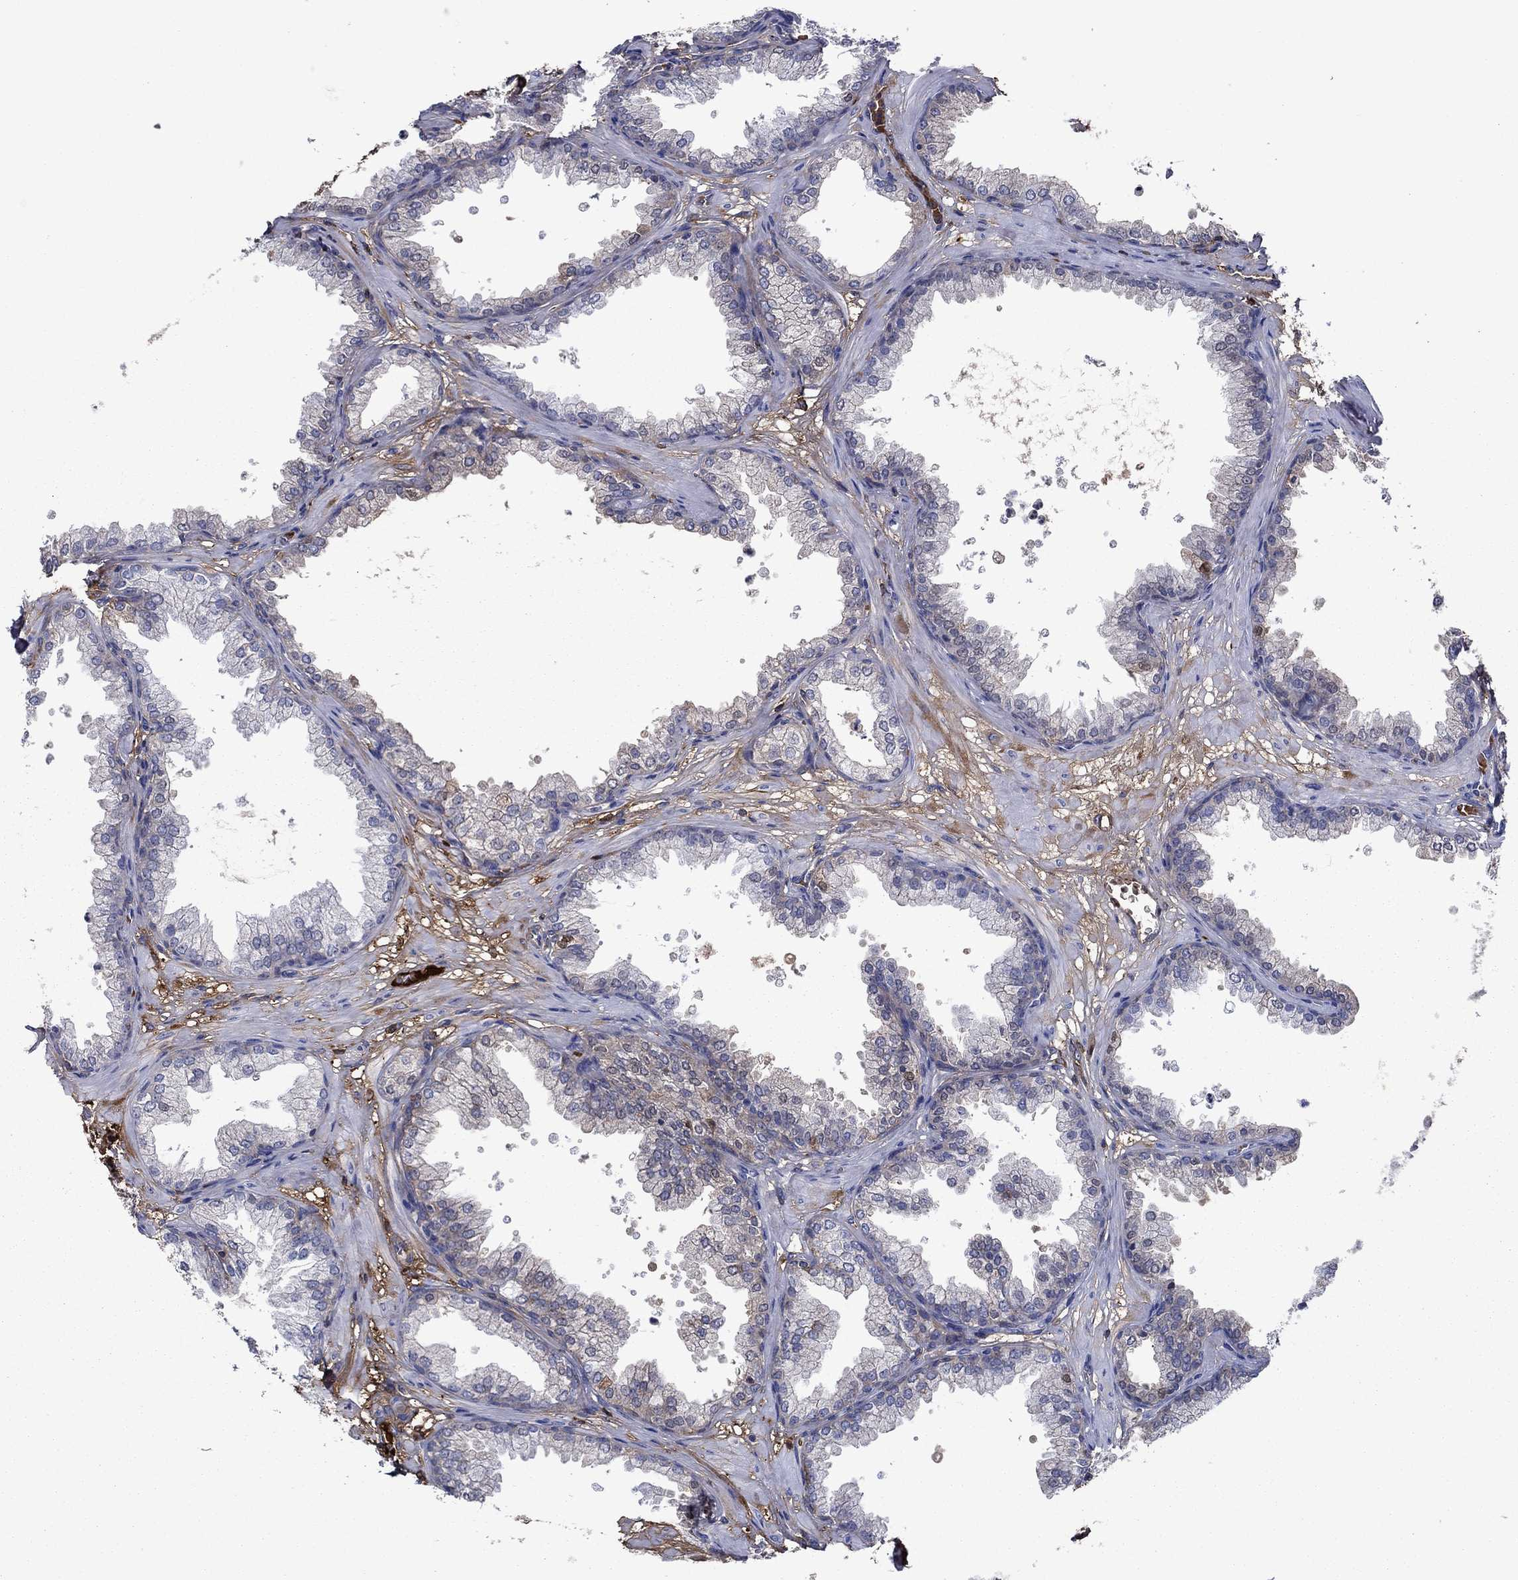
{"staining": {"intensity": "negative", "quantity": "none", "location": "none"}, "tissue": "prostate", "cell_type": "Glandular cells", "image_type": "normal", "snomed": [{"axis": "morphology", "description": "Normal tissue, NOS"}, {"axis": "topography", "description": "Prostate"}], "caption": "This is a photomicrograph of IHC staining of normal prostate, which shows no positivity in glandular cells. (Immunohistochemistry, brightfield microscopy, high magnification).", "gene": "HPX", "patient": {"sex": "male", "age": 37}}